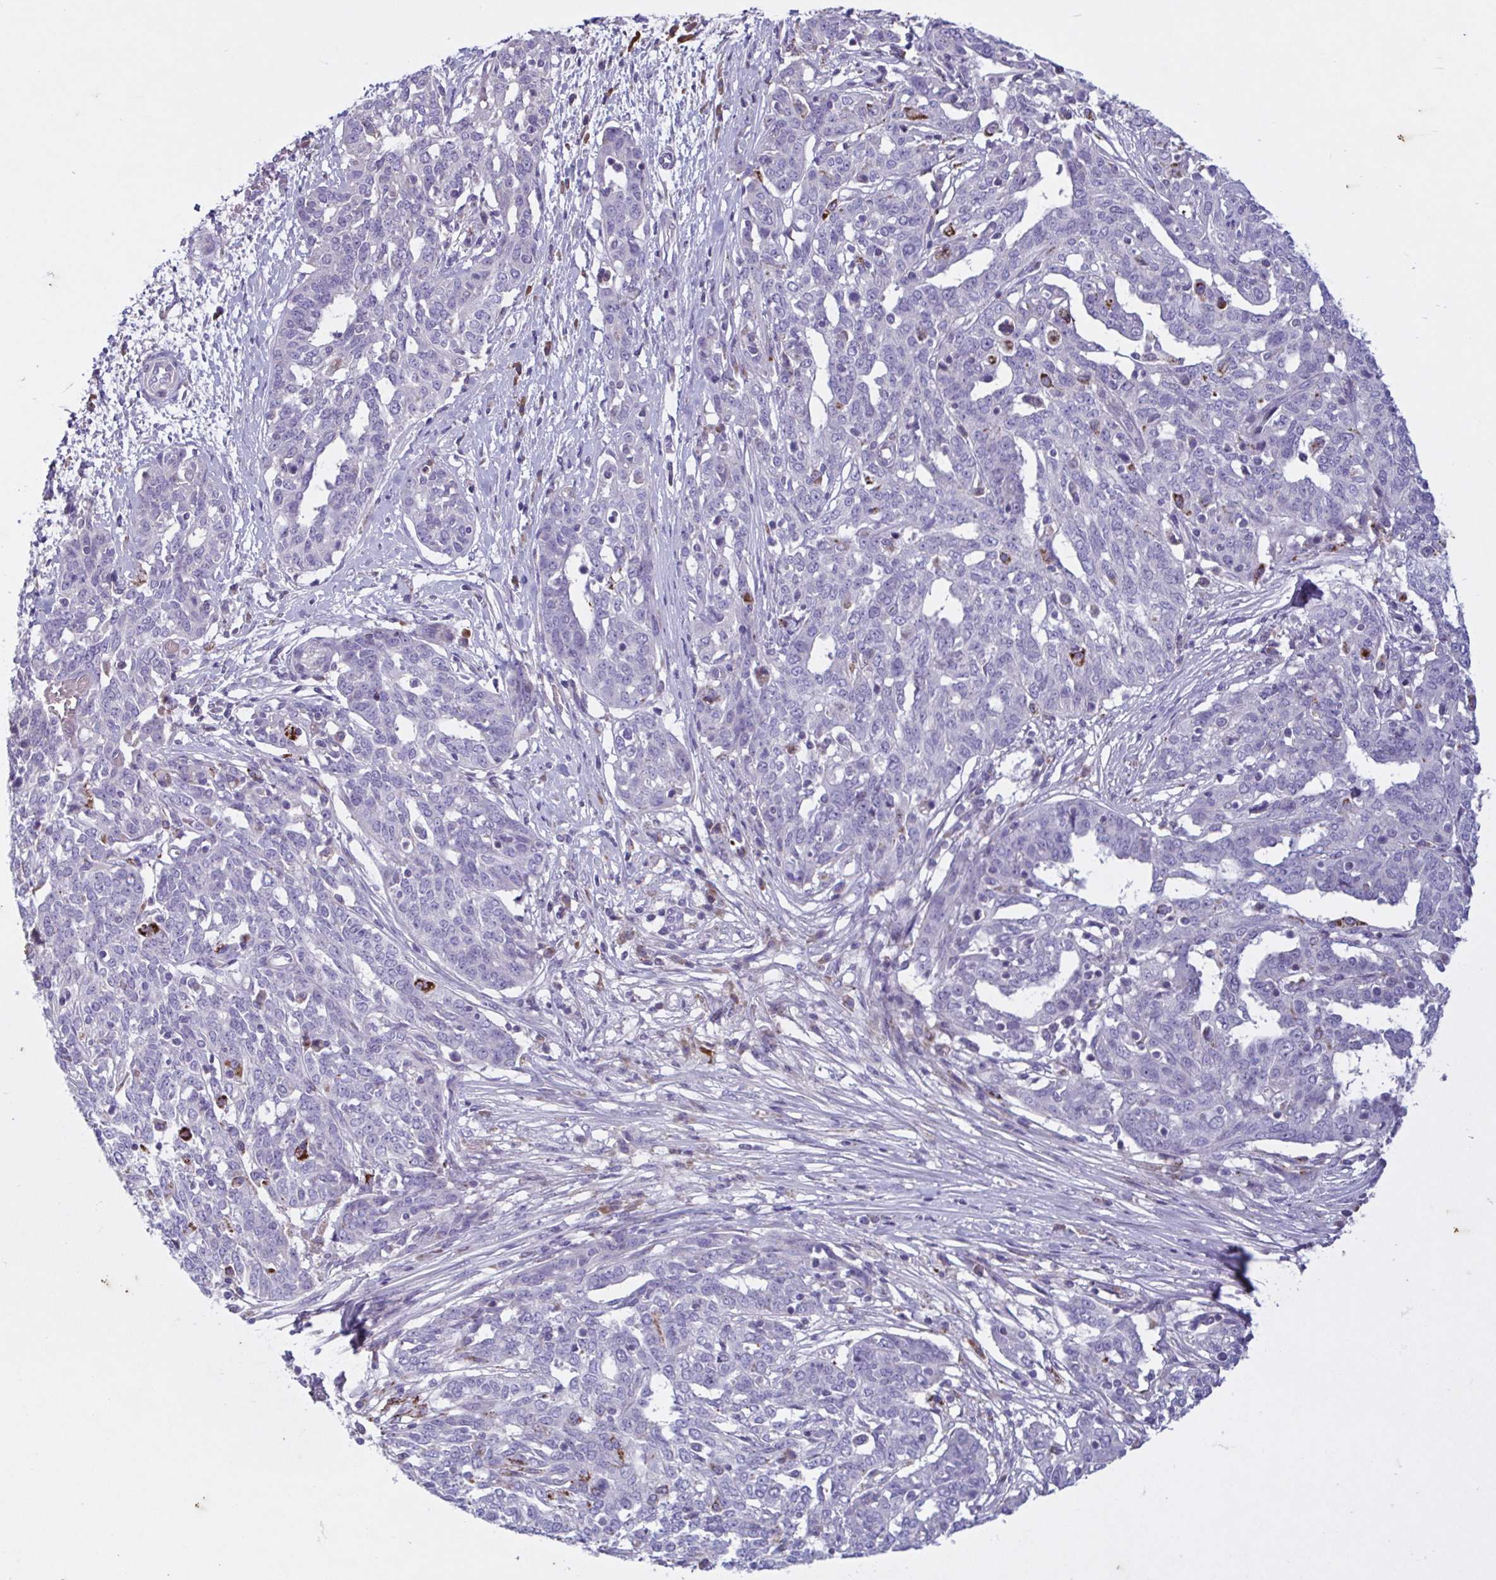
{"staining": {"intensity": "negative", "quantity": "none", "location": "none"}, "tissue": "ovarian cancer", "cell_type": "Tumor cells", "image_type": "cancer", "snomed": [{"axis": "morphology", "description": "Cystadenocarcinoma, serous, NOS"}, {"axis": "topography", "description": "Ovary"}], "caption": "An immunohistochemistry (IHC) photomicrograph of ovarian serous cystadenocarcinoma is shown. There is no staining in tumor cells of ovarian serous cystadenocarcinoma. (Stains: DAB (3,3'-diaminobenzidine) immunohistochemistry with hematoxylin counter stain, Microscopy: brightfield microscopy at high magnification).", "gene": "F13B", "patient": {"sex": "female", "age": 67}}